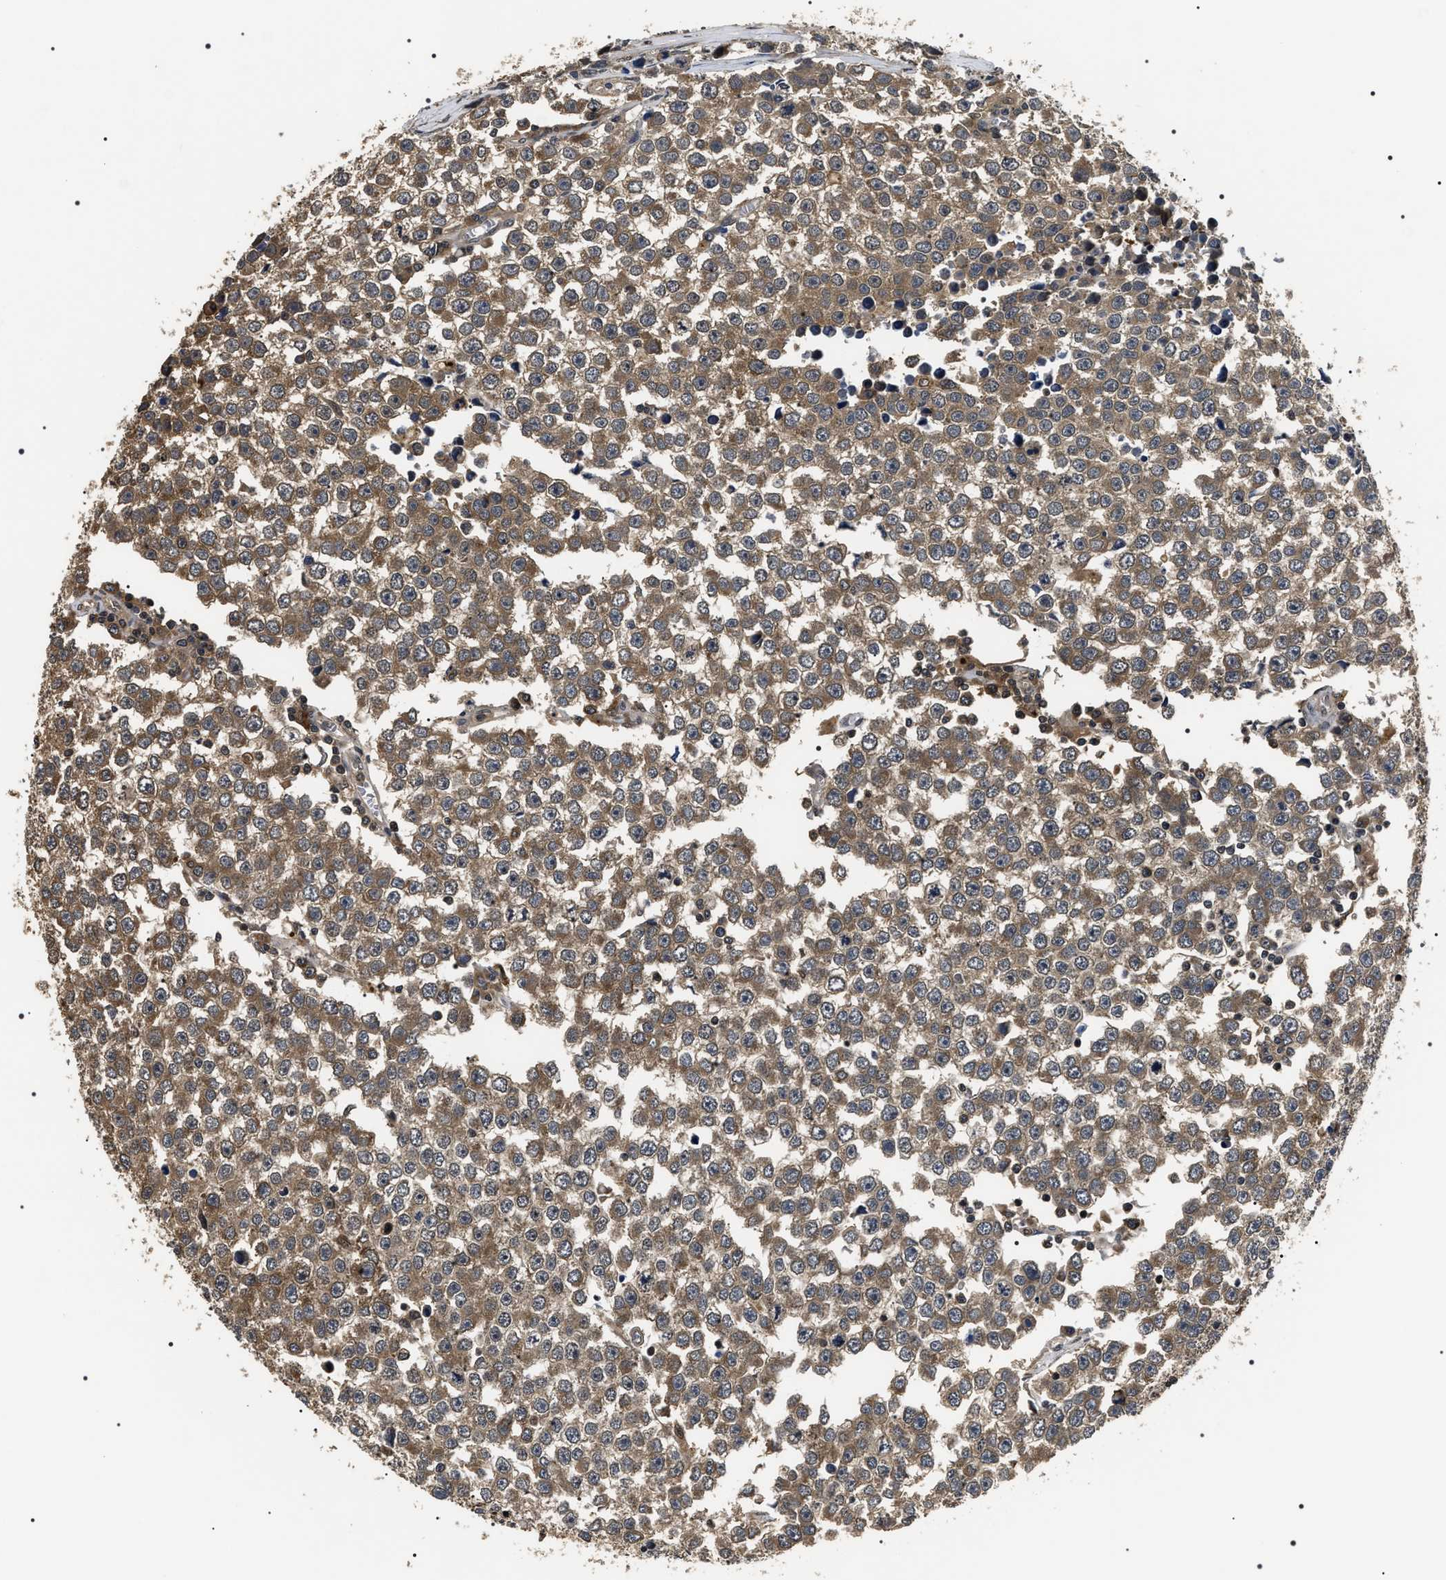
{"staining": {"intensity": "moderate", "quantity": ">75%", "location": "cytoplasmic/membranous"}, "tissue": "testis cancer", "cell_type": "Tumor cells", "image_type": "cancer", "snomed": [{"axis": "morphology", "description": "Seminoma, NOS"}, {"axis": "morphology", "description": "Carcinoma, Embryonal, NOS"}, {"axis": "topography", "description": "Testis"}], "caption": "A photomicrograph of human testis cancer (embryonal carcinoma) stained for a protein reveals moderate cytoplasmic/membranous brown staining in tumor cells. Ihc stains the protein of interest in brown and the nuclei are stained blue.", "gene": "ARHGAP22", "patient": {"sex": "male", "age": 52}}